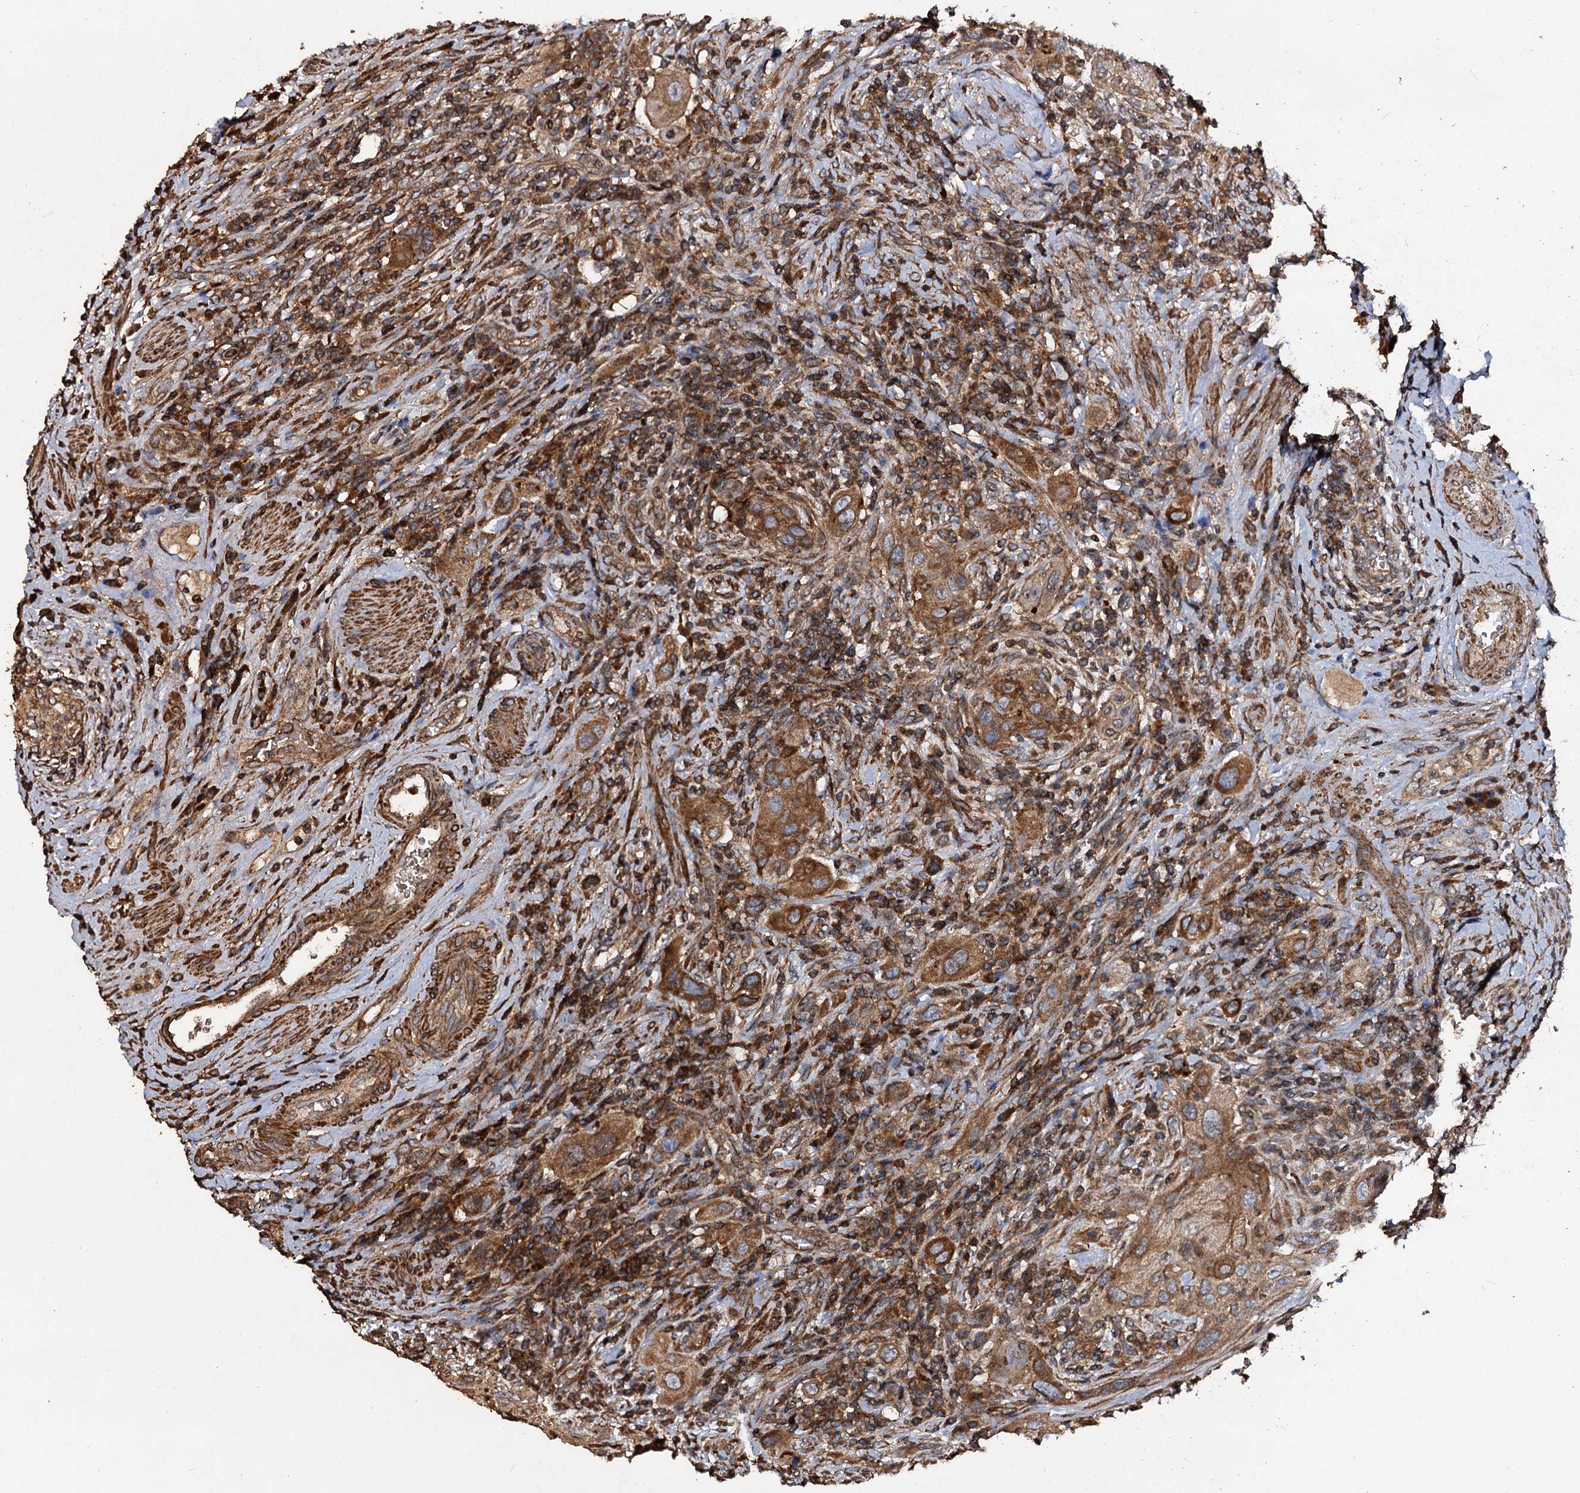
{"staining": {"intensity": "moderate", "quantity": ">75%", "location": "cytoplasmic/membranous"}, "tissue": "urothelial cancer", "cell_type": "Tumor cells", "image_type": "cancer", "snomed": [{"axis": "morphology", "description": "Urothelial carcinoma, High grade"}, {"axis": "topography", "description": "Urinary bladder"}], "caption": "Urothelial cancer stained with IHC shows moderate cytoplasmic/membranous positivity in approximately >75% of tumor cells.", "gene": "NOTCH2NLA", "patient": {"sex": "male", "age": 50}}